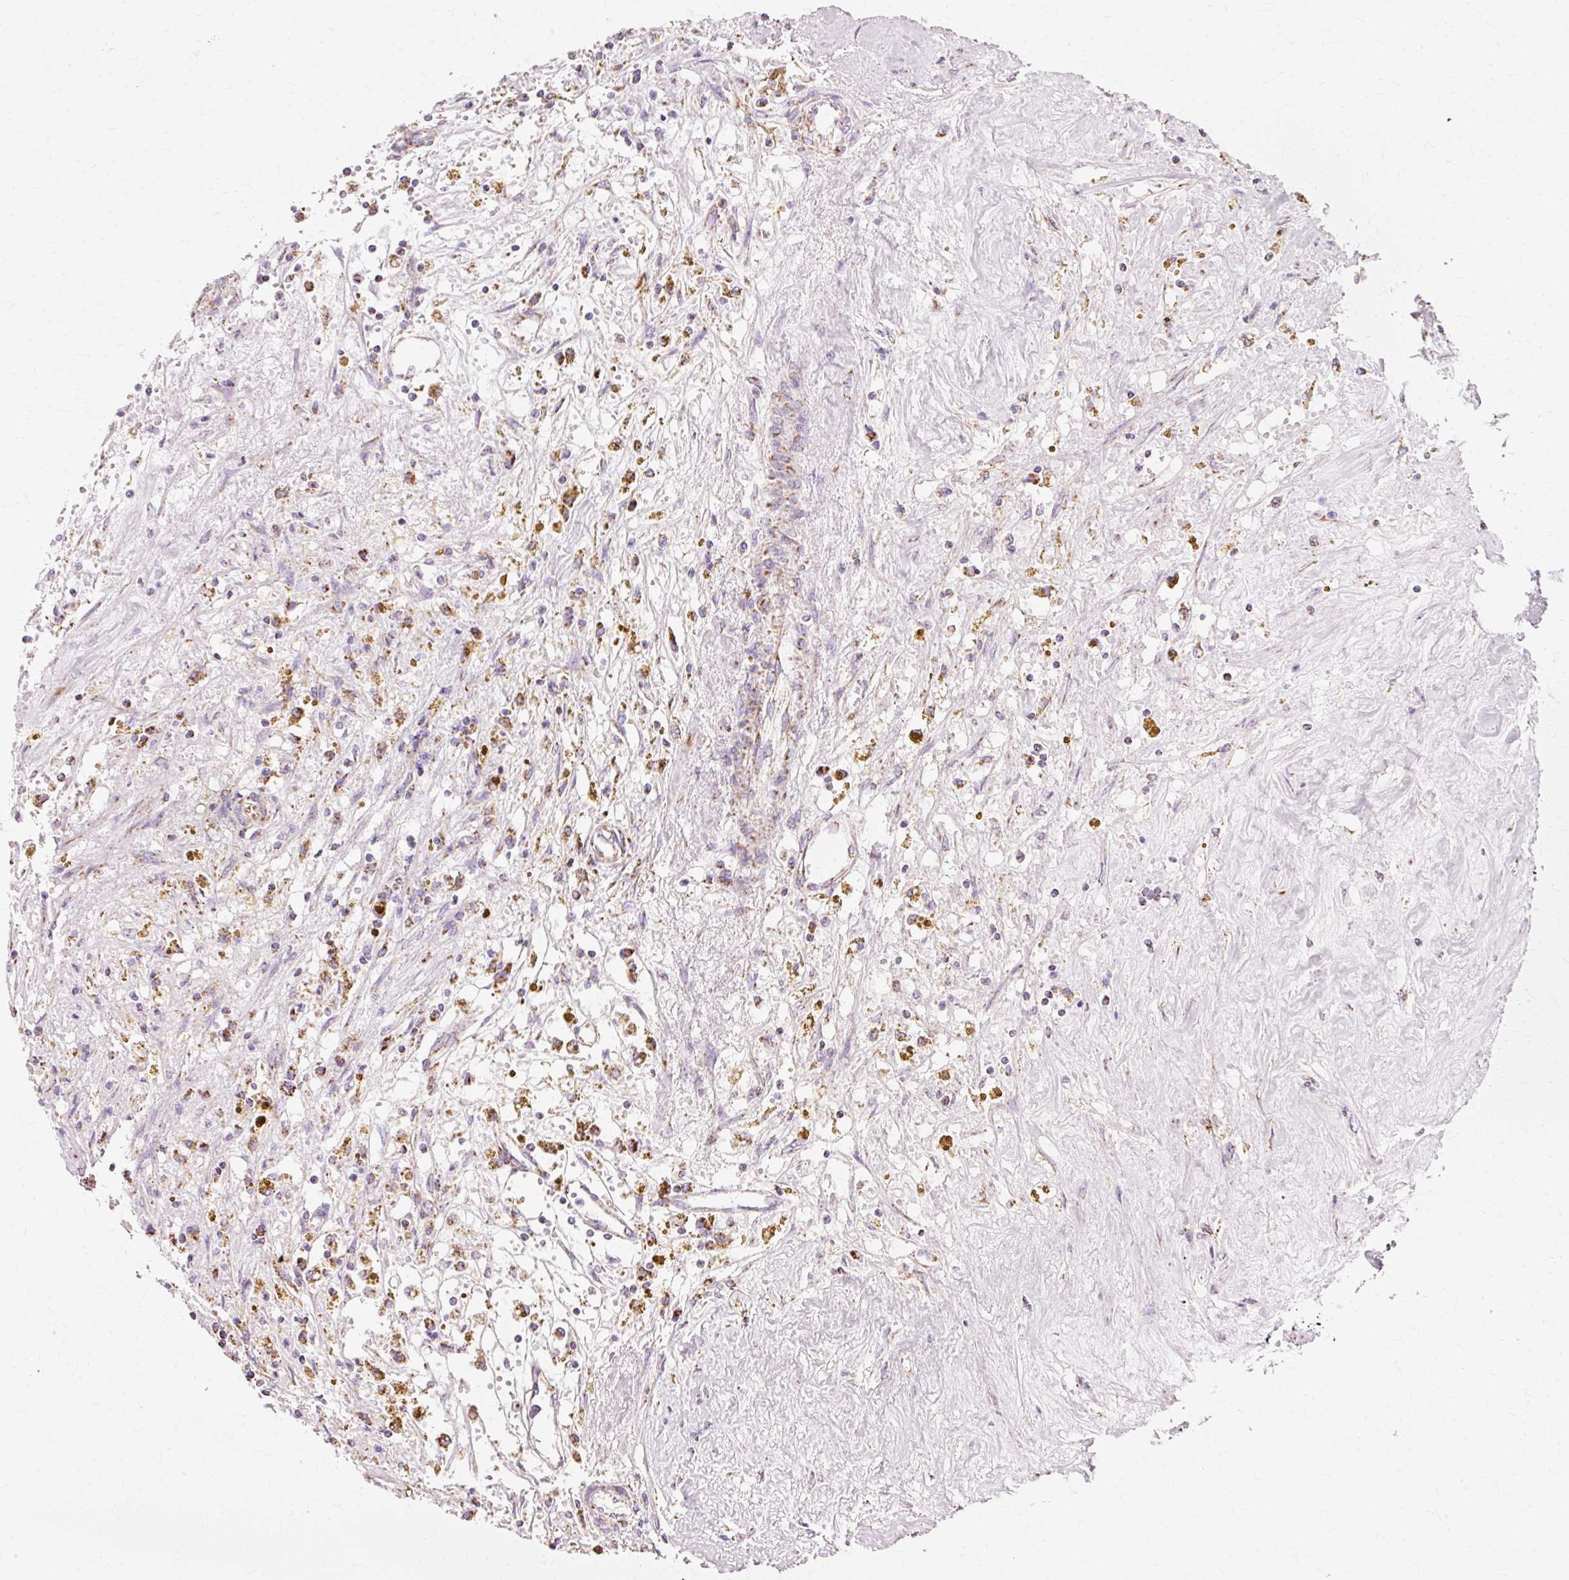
{"staining": {"intensity": "moderate", "quantity": "<25%", "location": "cytoplasmic/membranous"}, "tissue": "renal cancer", "cell_type": "Tumor cells", "image_type": "cancer", "snomed": [{"axis": "morphology", "description": "Adenocarcinoma, NOS"}, {"axis": "topography", "description": "Kidney"}], "caption": "DAB immunohistochemical staining of renal cancer displays moderate cytoplasmic/membranous protein staining in approximately <25% of tumor cells.", "gene": "ATP5PO", "patient": {"sex": "male", "age": 56}}